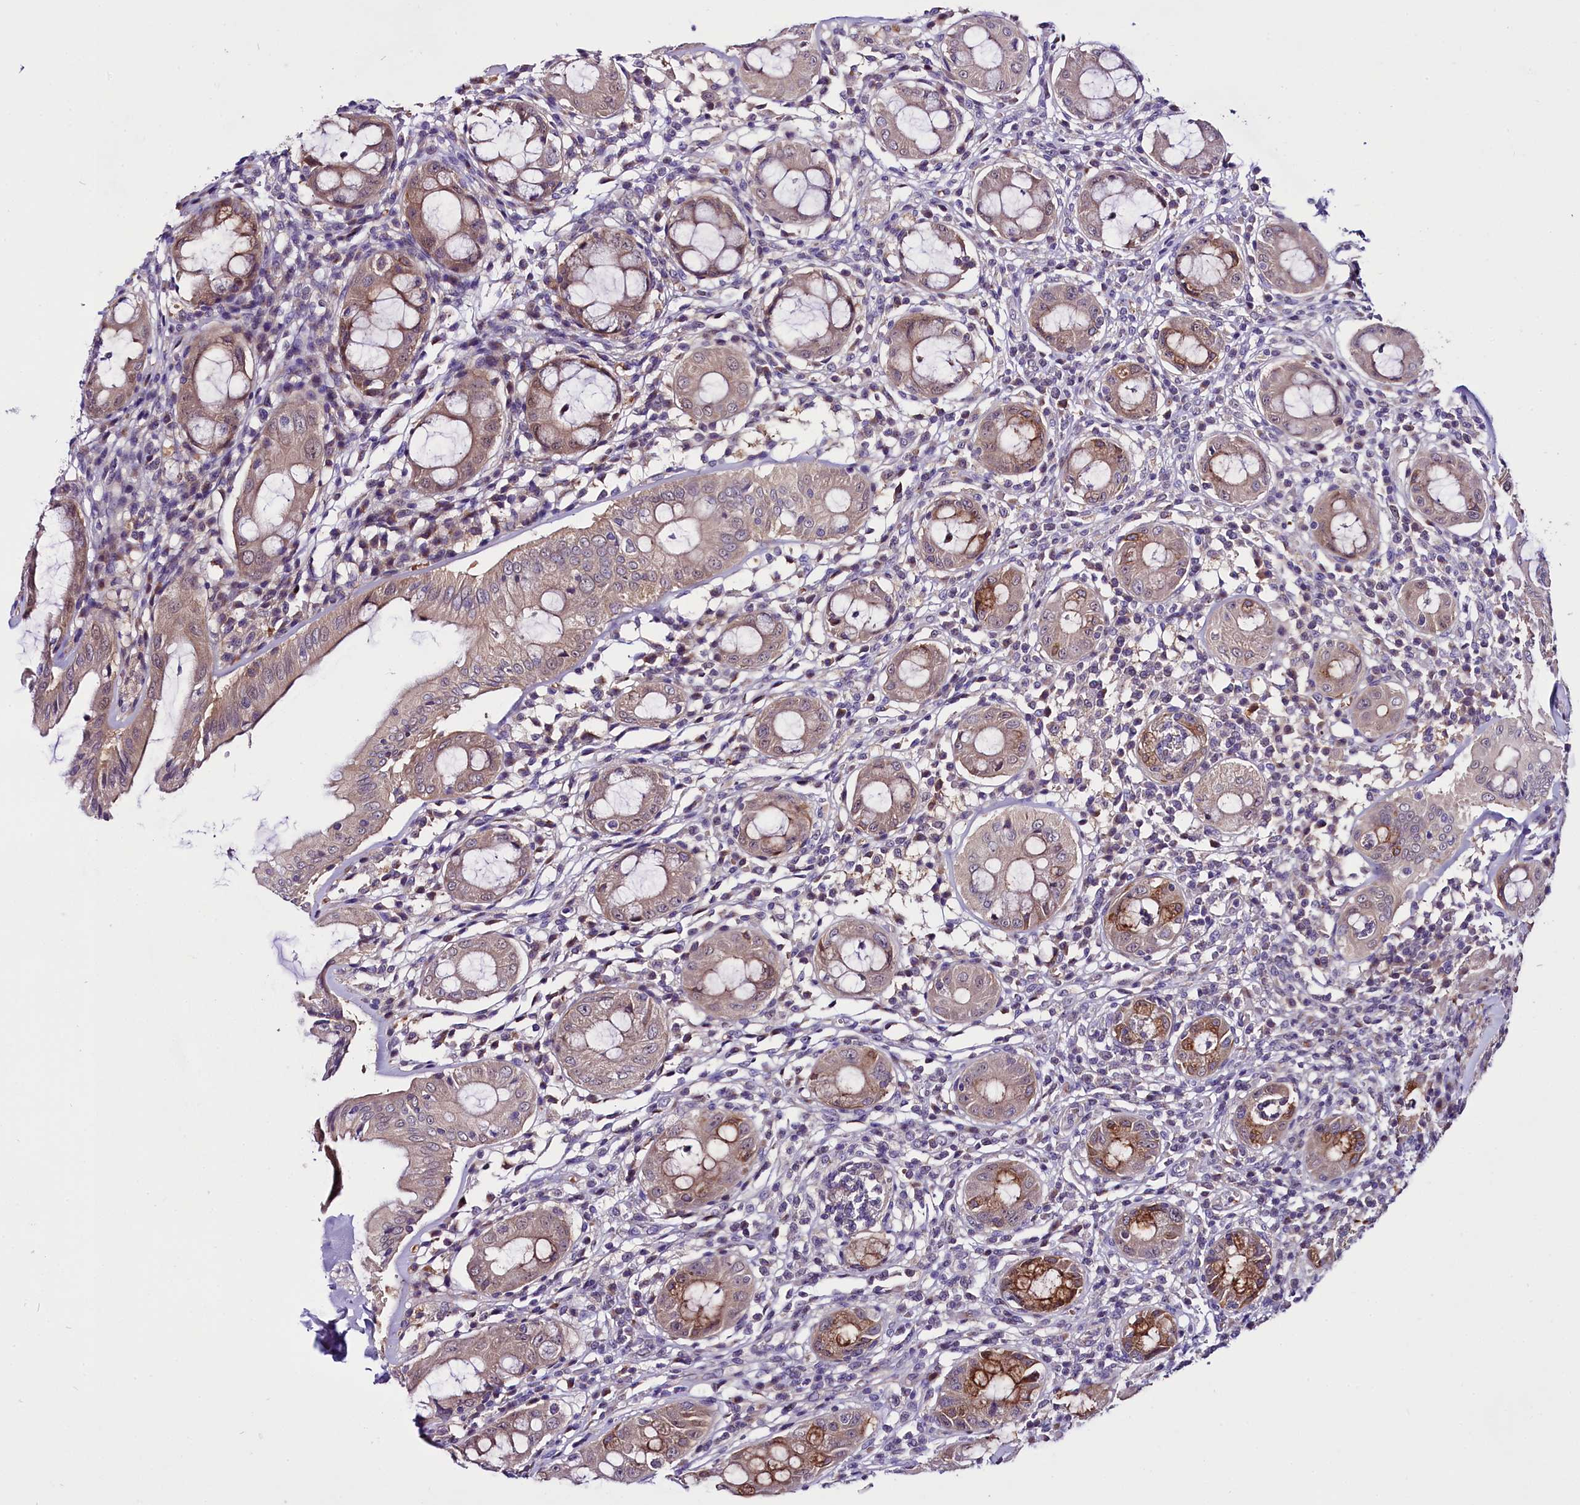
{"staining": {"intensity": "moderate", "quantity": ">75%", "location": "cytoplasmic/membranous"}, "tissue": "rectum", "cell_type": "Glandular cells", "image_type": "normal", "snomed": [{"axis": "morphology", "description": "Normal tissue, NOS"}, {"axis": "topography", "description": "Rectum"}], "caption": "IHC (DAB) staining of normal rectum demonstrates moderate cytoplasmic/membranous protein expression in about >75% of glandular cells.", "gene": "C9orf40", "patient": {"sex": "female", "age": 57}}